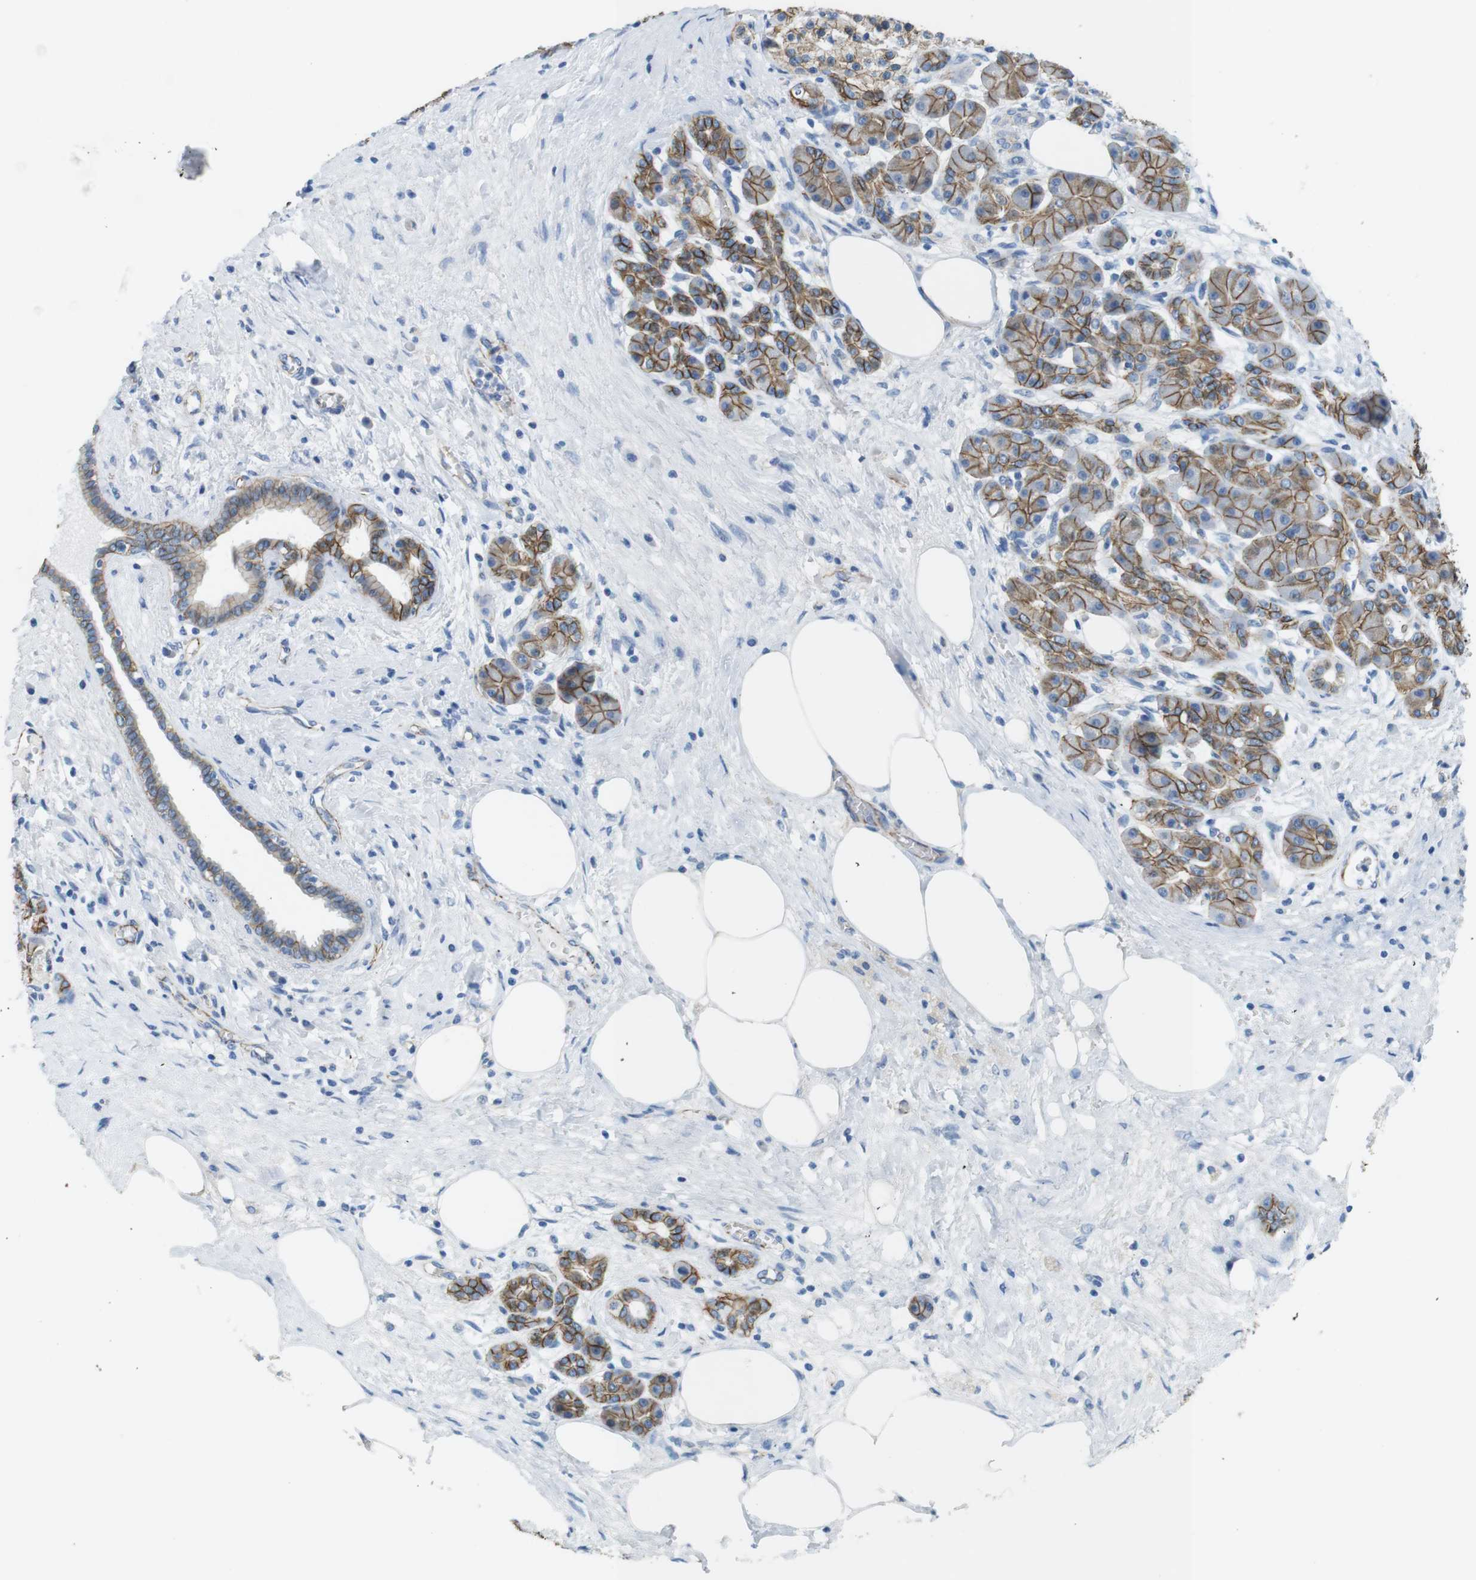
{"staining": {"intensity": "moderate", "quantity": ">75%", "location": "cytoplasmic/membranous"}, "tissue": "pancreatic cancer", "cell_type": "Tumor cells", "image_type": "cancer", "snomed": [{"axis": "morphology", "description": "Adenocarcinoma, NOS"}, {"axis": "topography", "description": "Pancreas"}], "caption": "Human adenocarcinoma (pancreatic) stained with a protein marker exhibits moderate staining in tumor cells.", "gene": "SLC6A6", "patient": {"sex": "female", "age": 70}}